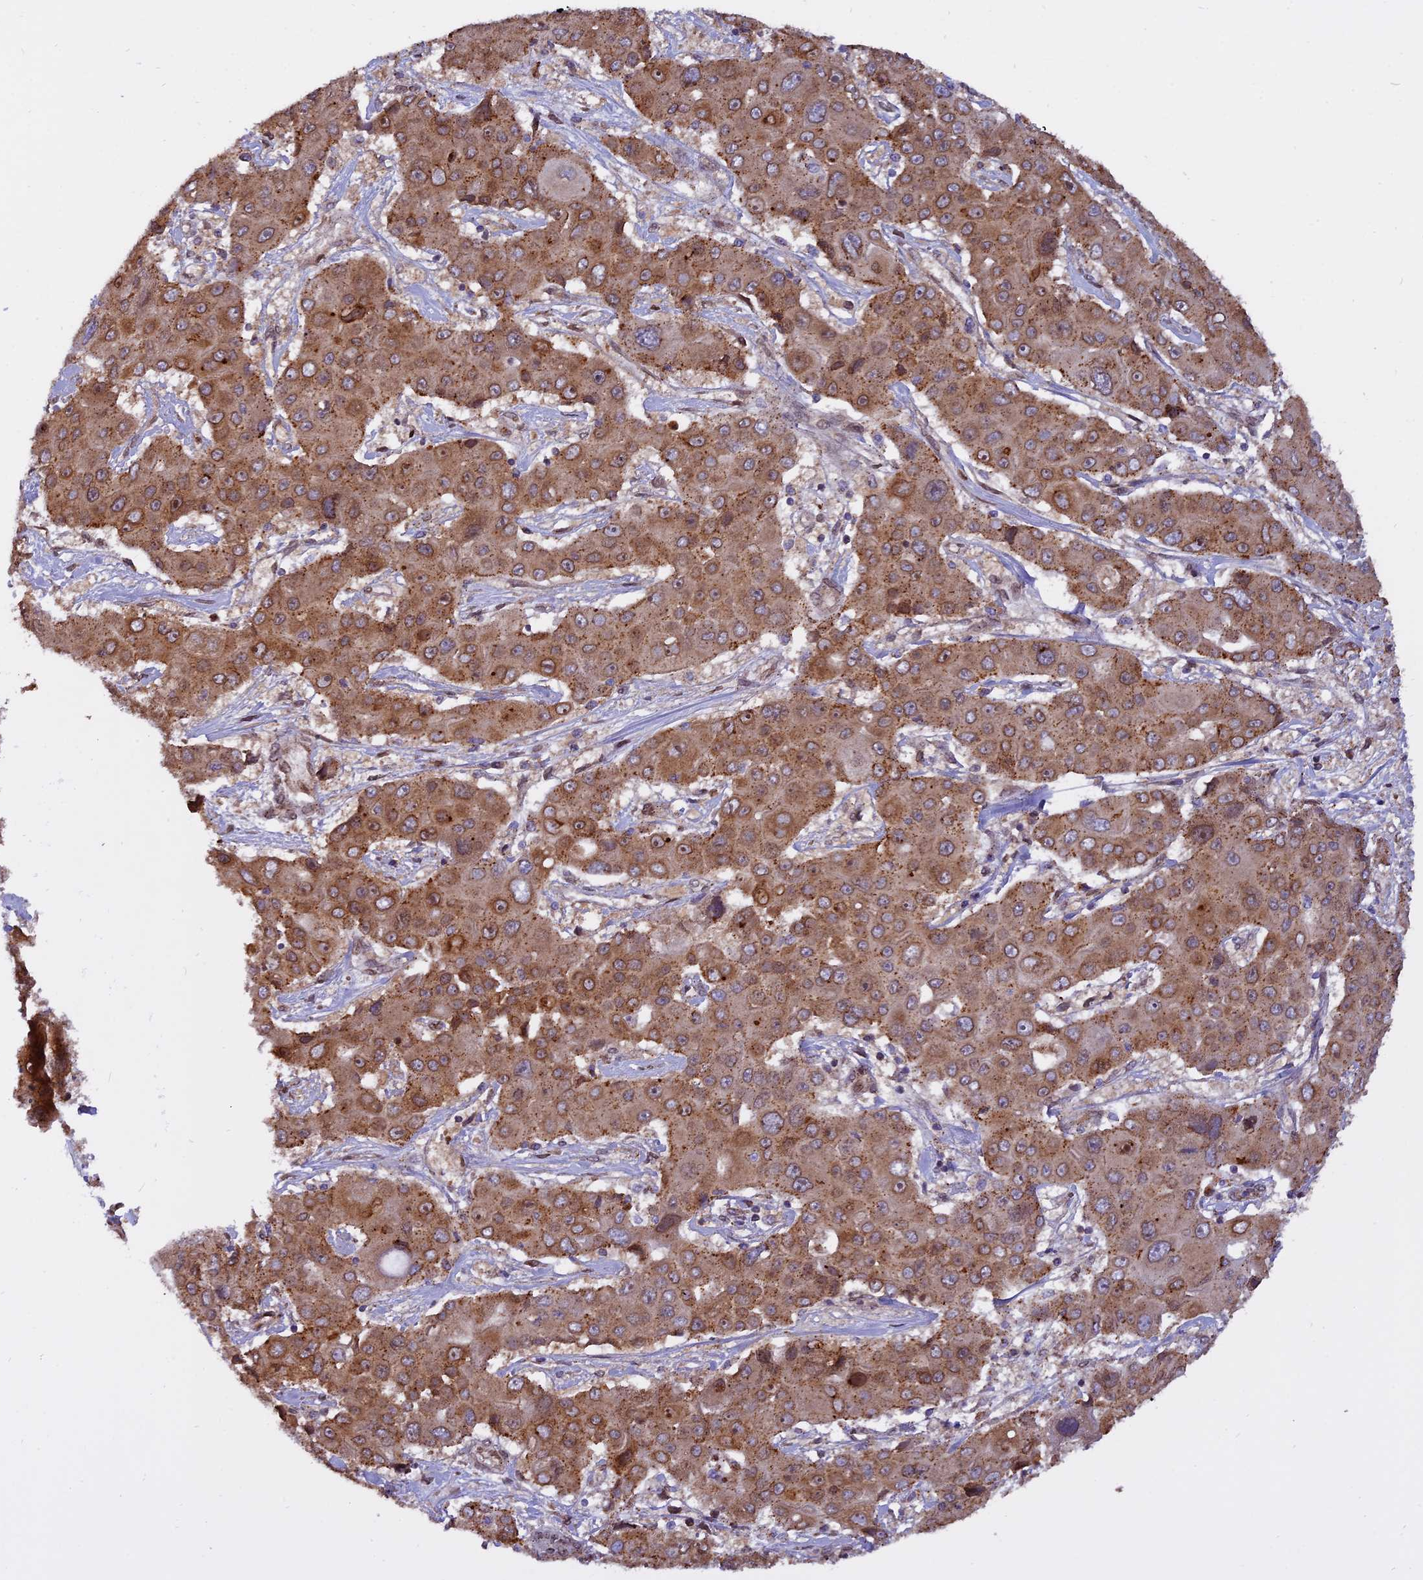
{"staining": {"intensity": "moderate", "quantity": ">75%", "location": "cytoplasmic/membranous"}, "tissue": "liver cancer", "cell_type": "Tumor cells", "image_type": "cancer", "snomed": [{"axis": "morphology", "description": "Cholangiocarcinoma"}, {"axis": "topography", "description": "Liver"}], "caption": "The histopathology image shows a brown stain indicating the presence of a protein in the cytoplasmic/membranous of tumor cells in liver cancer.", "gene": "CHMP2A", "patient": {"sex": "male", "age": 67}}